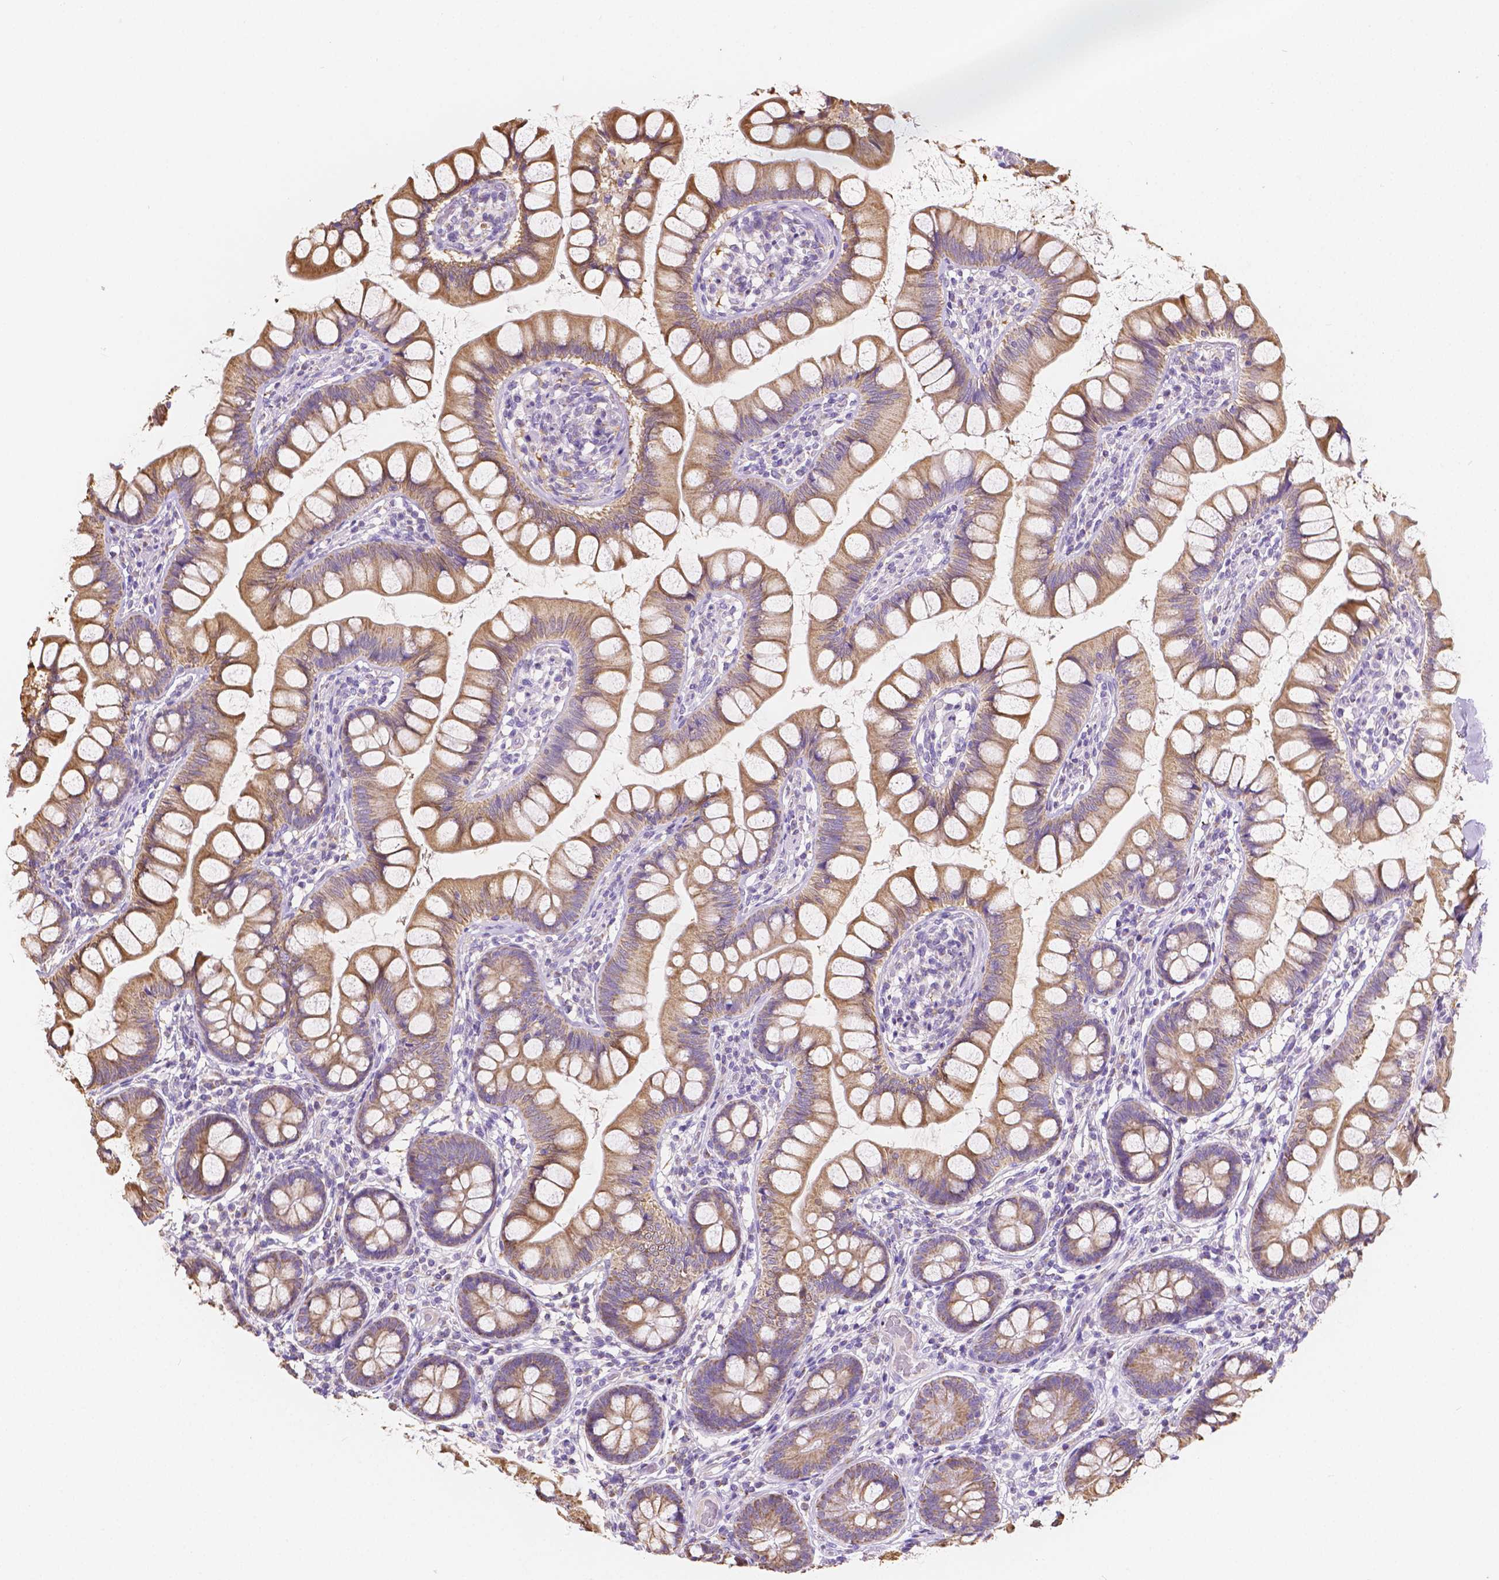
{"staining": {"intensity": "moderate", "quantity": ">75%", "location": "cytoplasmic/membranous"}, "tissue": "small intestine", "cell_type": "Glandular cells", "image_type": "normal", "snomed": [{"axis": "morphology", "description": "Normal tissue, NOS"}, {"axis": "topography", "description": "Small intestine"}], "caption": "Immunohistochemistry (DAB) staining of normal human small intestine displays moderate cytoplasmic/membranous protein positivity in about >75% of glandular cells. Immunohistochemistry stains the protein in brown and the nuclei are stained blue.", "gene": "TMEM130", "patient": {"sex": "male", "age": 70}}